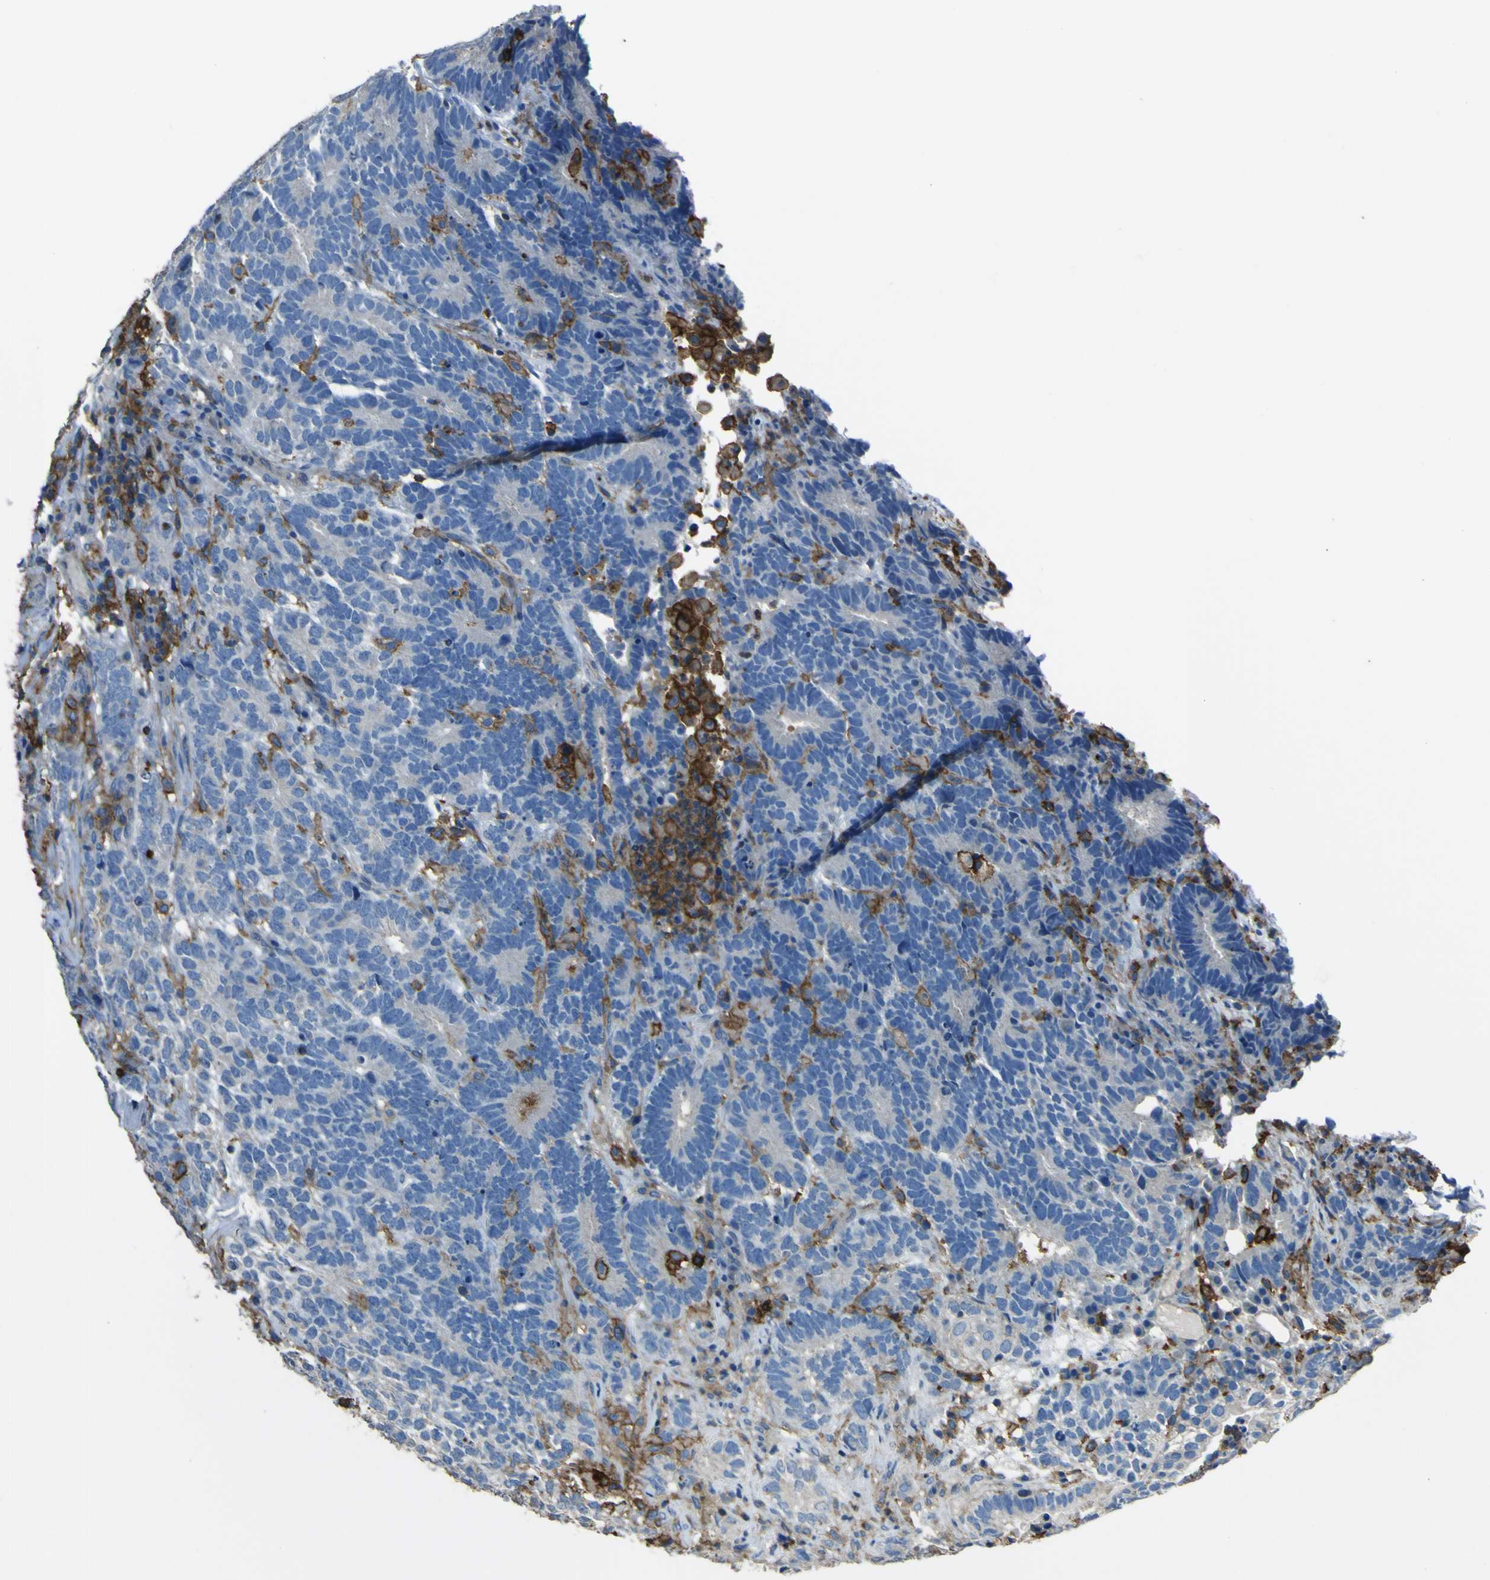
{"staining": {"intensity": "negative", "quantity": "none", "location": "none"}, "tissue": "testis cancer", "cell_type": "Tumor cells", "image_type": "cancer", "snomed": [{"axis": "morphology", "description": "Carcinoma, Embryonal, NOS"}, {"axis": "topography", "description": "Testis"}], "caption": "Immunohistochemical staining of human testis cancer (embryonal carcinoma) reveals no significant positivity in tumor cells.", "gene": "LAIR1", "patient": {"sex": "male", "age": 26}}